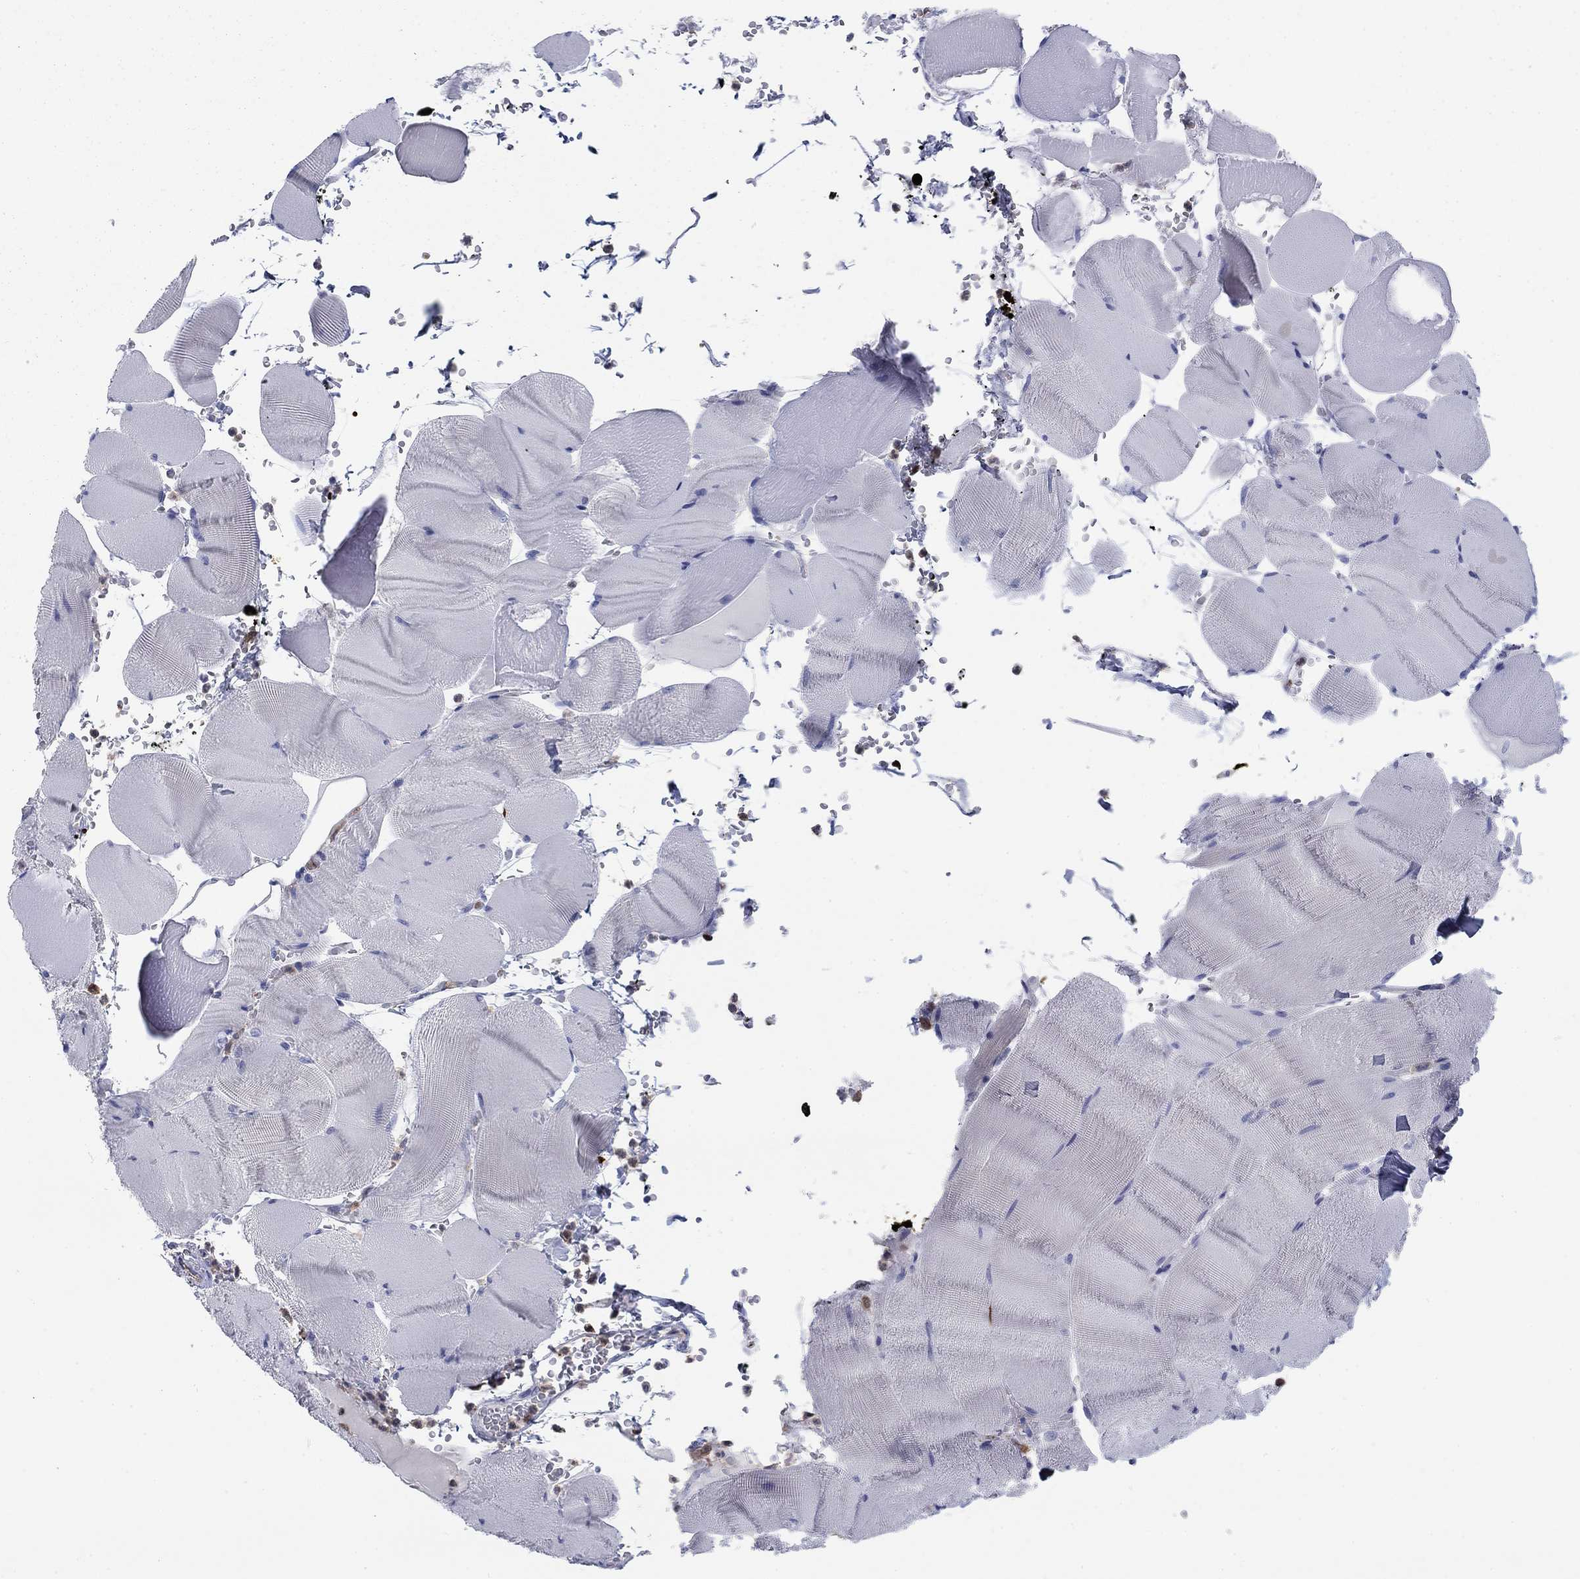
{"staining": {"intensity": "negative", "quantity": "none", "location": "none"}, "tissue": "skeletal muscle", "cell_type": "Myocytes", "image_type": "normal", "snomed": [{"axis": "morphology", "description": "Normal tissue, NOS"}, {"axis": "topography", "description": "Skeletal muscle"}], "caption": "Skeletal muscle was stained to show a protein in brown. There is no significant staining in myocytes. (Brightfield microscopy of DAB (3,3'-diaminobenzidine) immunohistochemistry at high magnification).", "gene": "STMN1", "patient": {"sex": "male", "age": 56}}